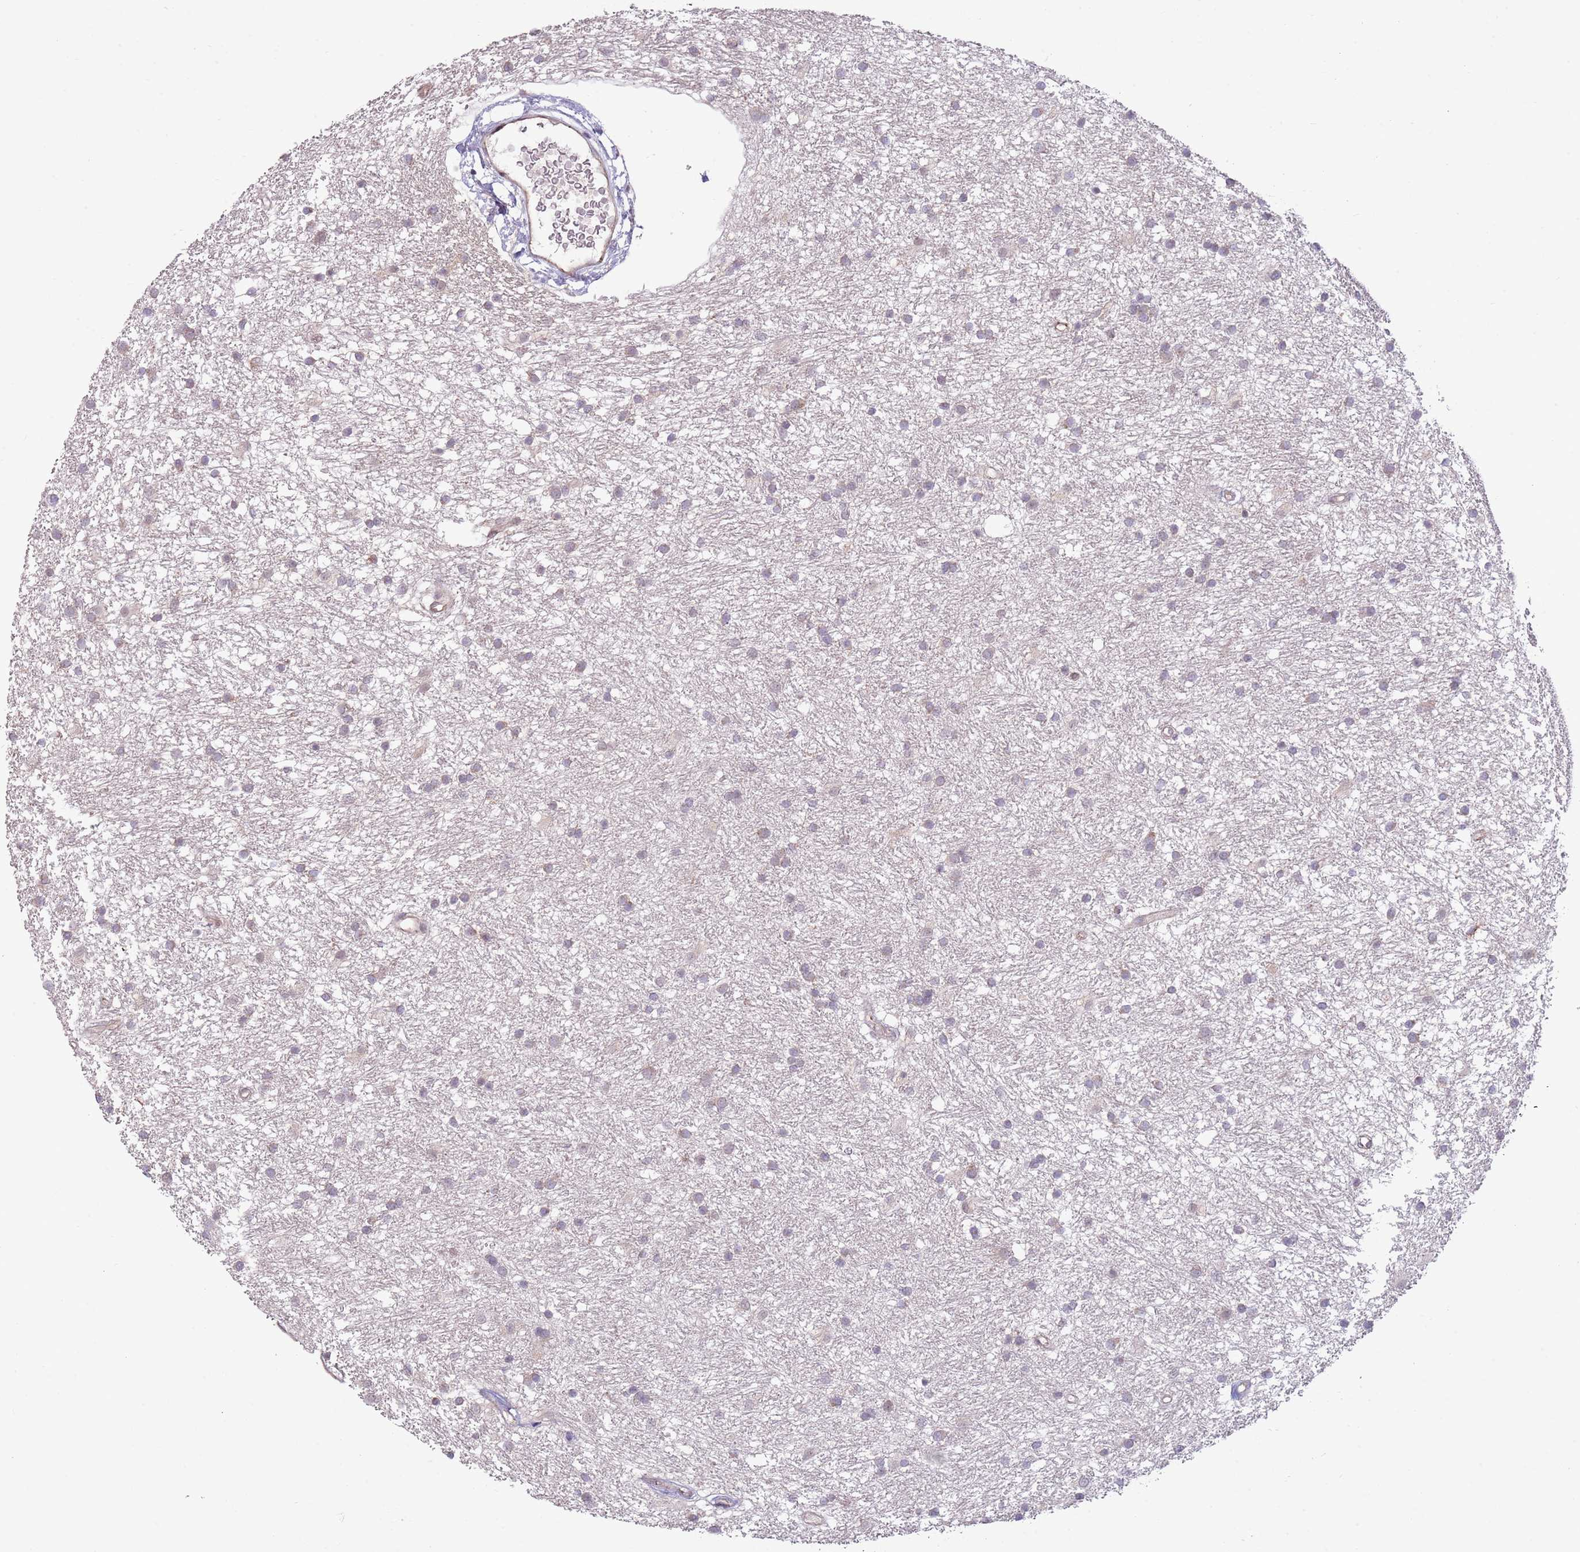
{"staining": {"intensity": "negative", "quantity": "none", "location": "none"}, "tissue": "glioma", "cell_type": "Tumor cells", "image_type": "cancer", "snomed": [{"axis": "morphology", "description": "Glioma, malignant, High grade"}, {"axis": "topography", "description": "Brain"}], "caption": "Tumor cells show no significant expression in malignant high-grade glioma.", "gene": "DPP10", "patient": {"sex": "male", "age": 77}}